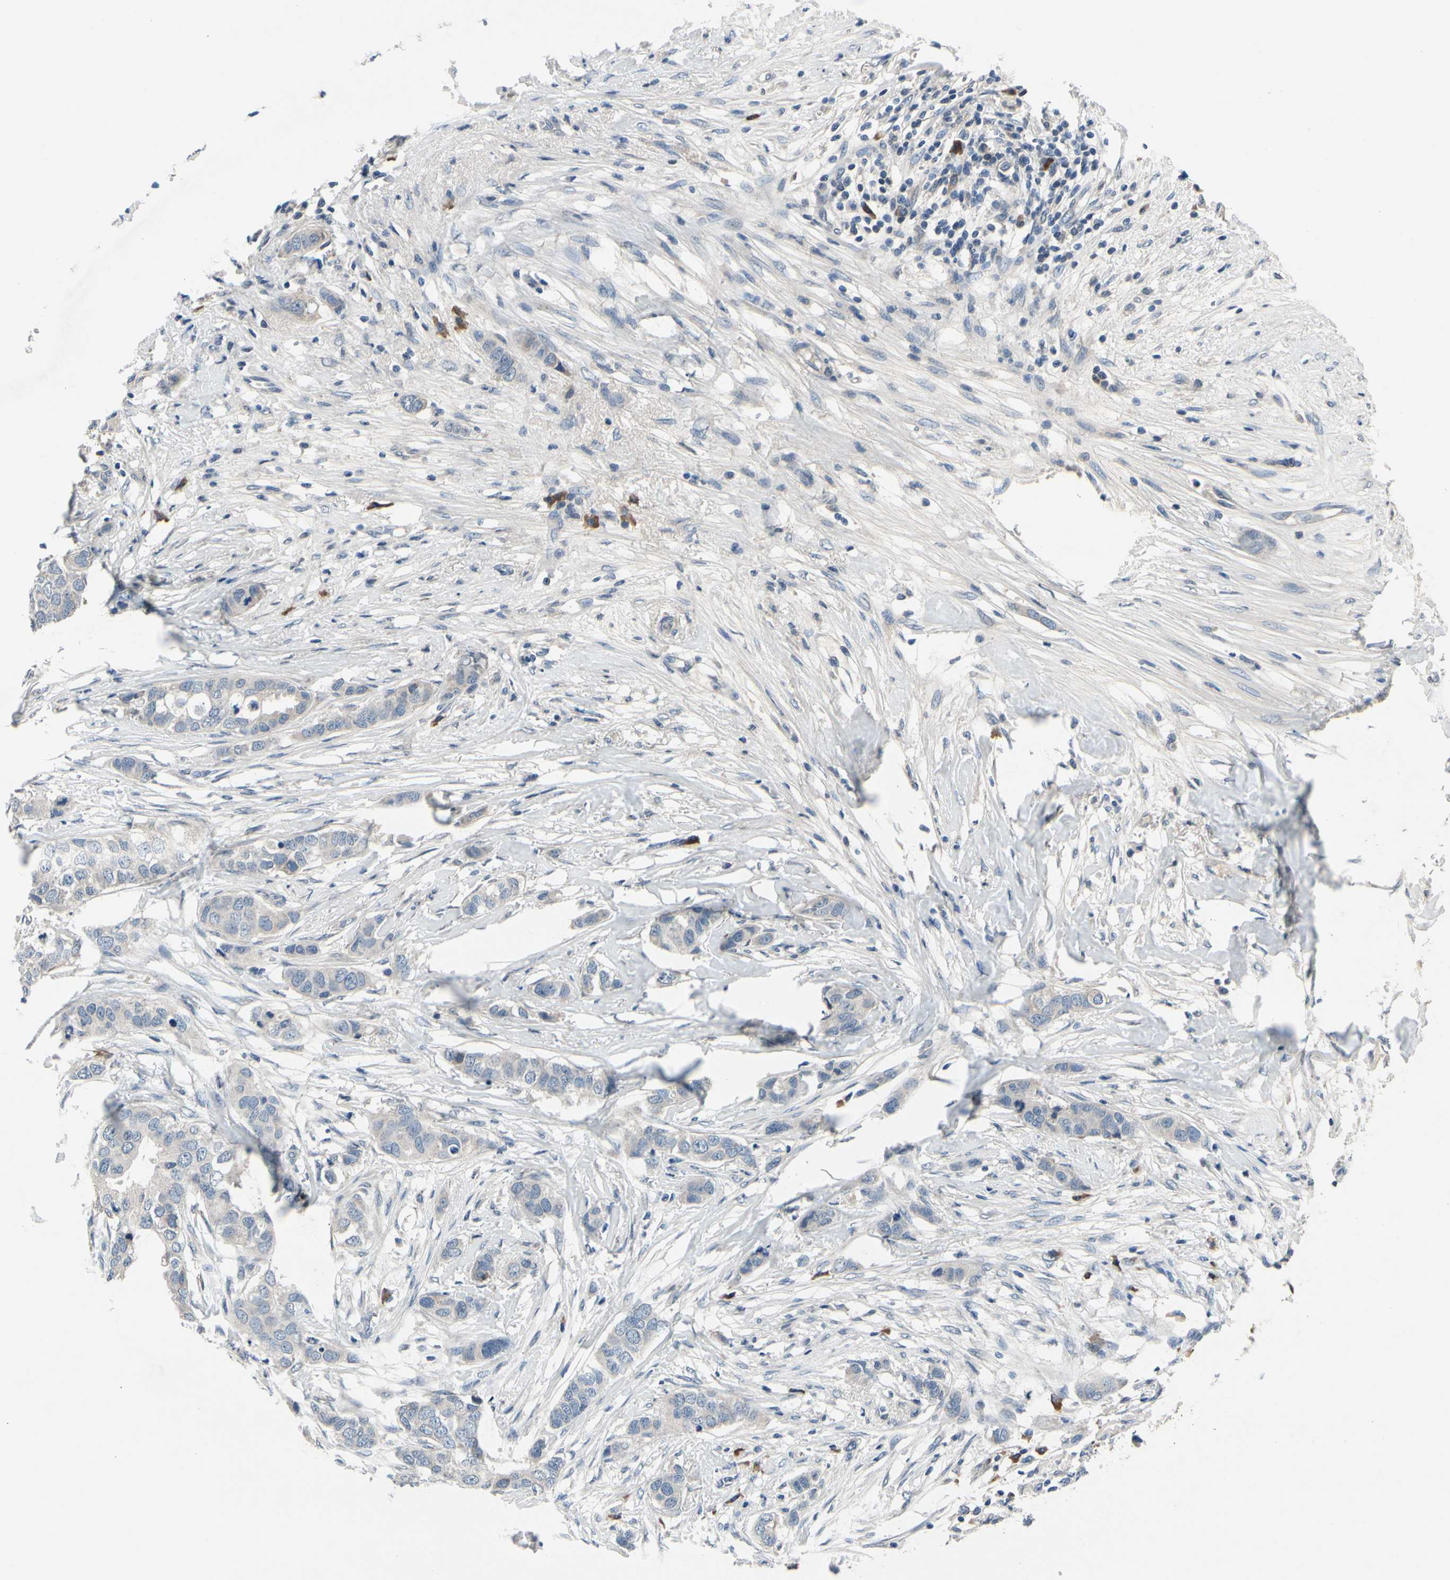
{"staining": {"intensity": "weak", "quantity": "<25%", "location": "cytoplasmic/membranous"}, "tissue": "breast cancer", "cell_type": "Tumor cells", "image_type": "cancer", "snomed": [{"axis": "morphology", "description": "Duct carcinoma"}, {"axis": "topography", "description": "Breast"}], "caption": "Tumor cells show no significant protein positivity in breast intraductal carcinoma.", "gene": "SELENOK", "patient": {"sex": "female", "age": 50}}